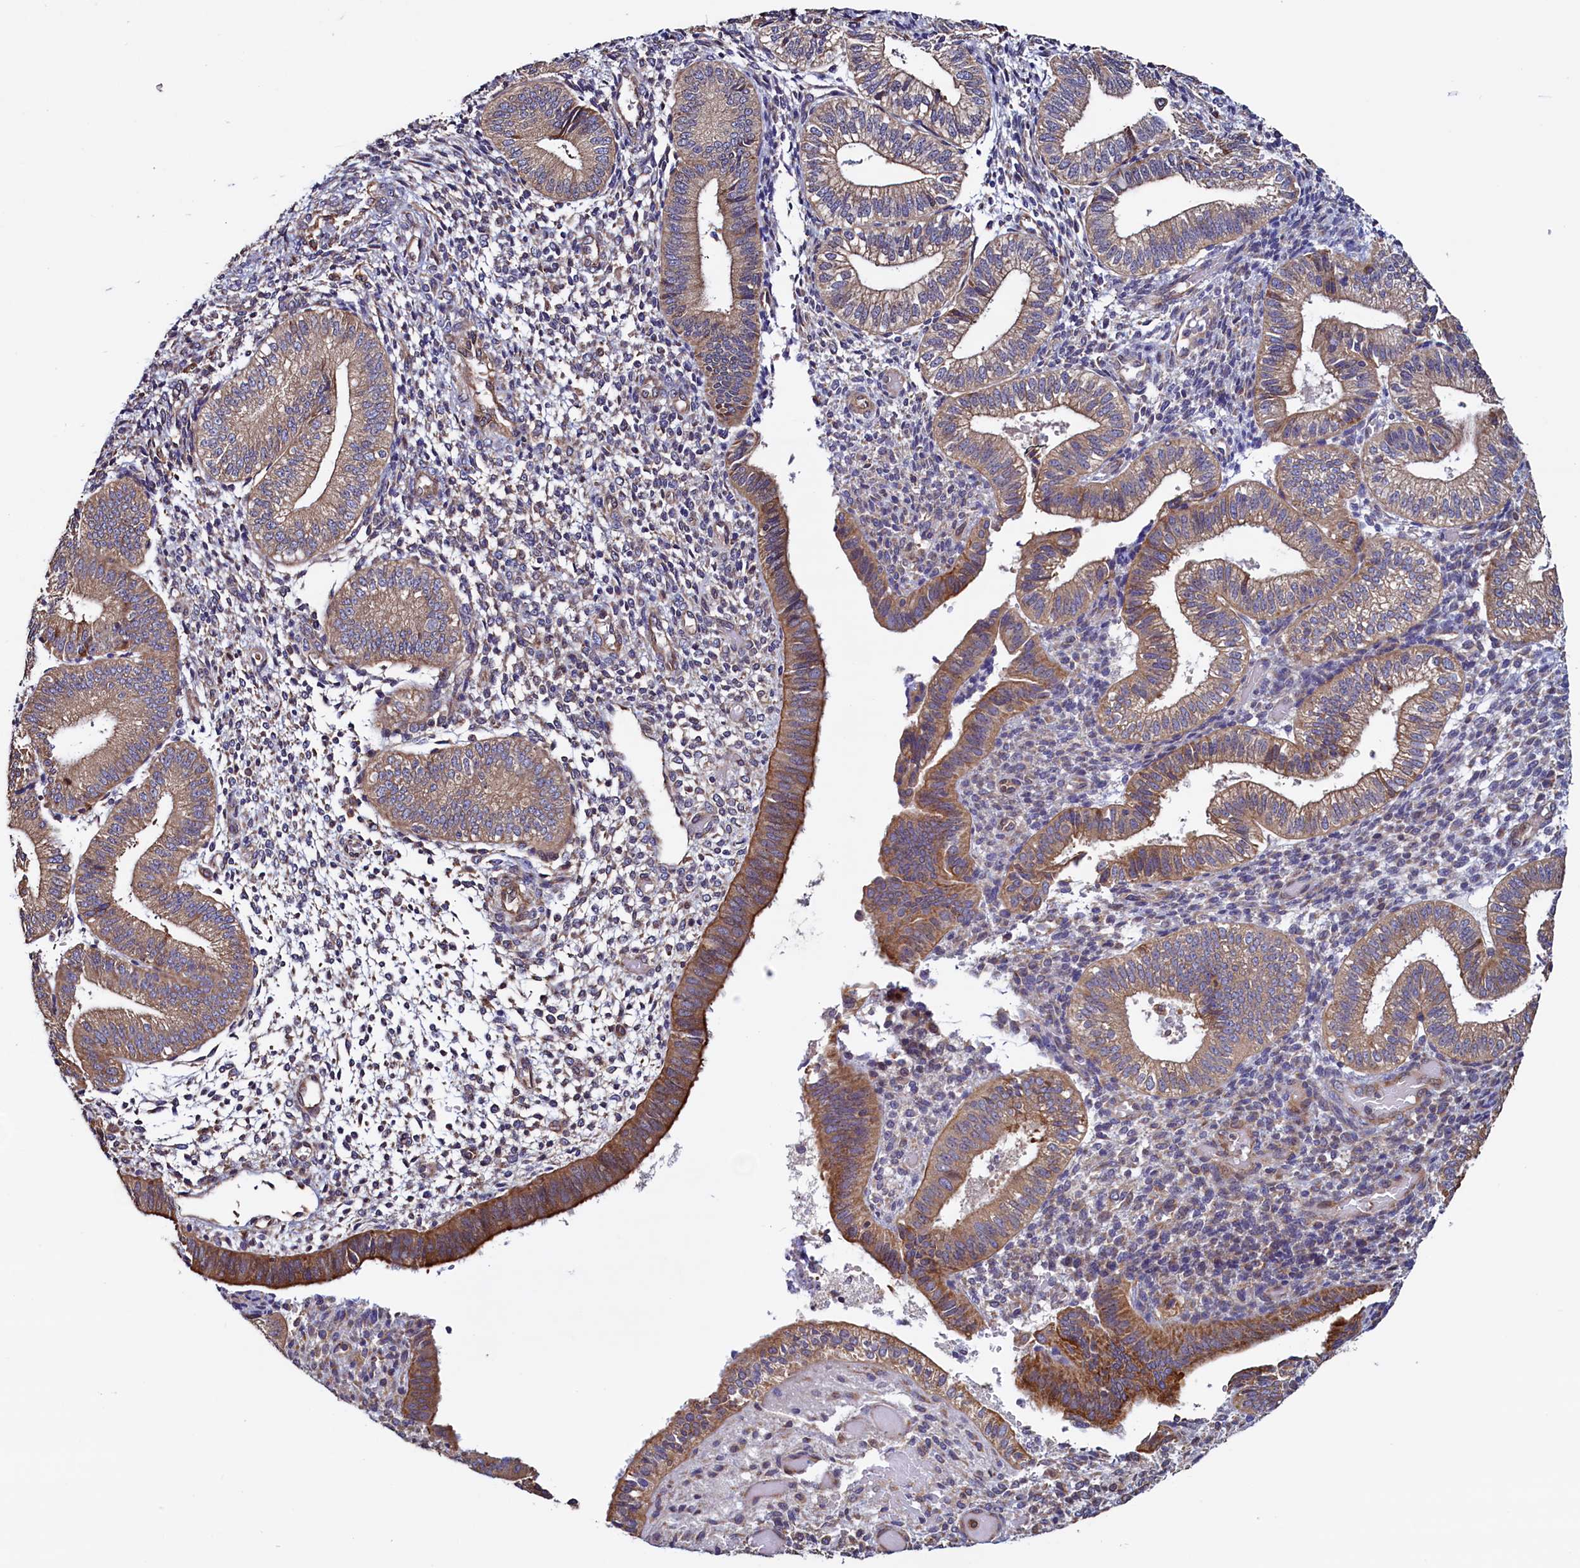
{"staining": {"intensity": "strong", "quantity": "<25%", "location": "cytoplasmic/membranous"}, "tissue": "endometrium", "cell_type": "Cells in endometrial stroma", "image_type": "normal", "snomed": [{"axis": "morphology", "description": "Normal tissue, NOS"}, {"axis": "topography", "description": "Endometrium"}], "caption": "DAB (3,3'-diaminobenzidine) immunohistochemical staining of normal human endometrium exhibits strong cytoplasmic/membranous protein expression in approximately <25% of cells in endometrial stroma. (Stains: DAB (3,3'-diaminobenzidine) in brown, nuclei in blue, Microscopy: brightfield microscopy at high magnification).", "gene": "ATXN2L", "patient": {"sex": "female", "age": 34}}